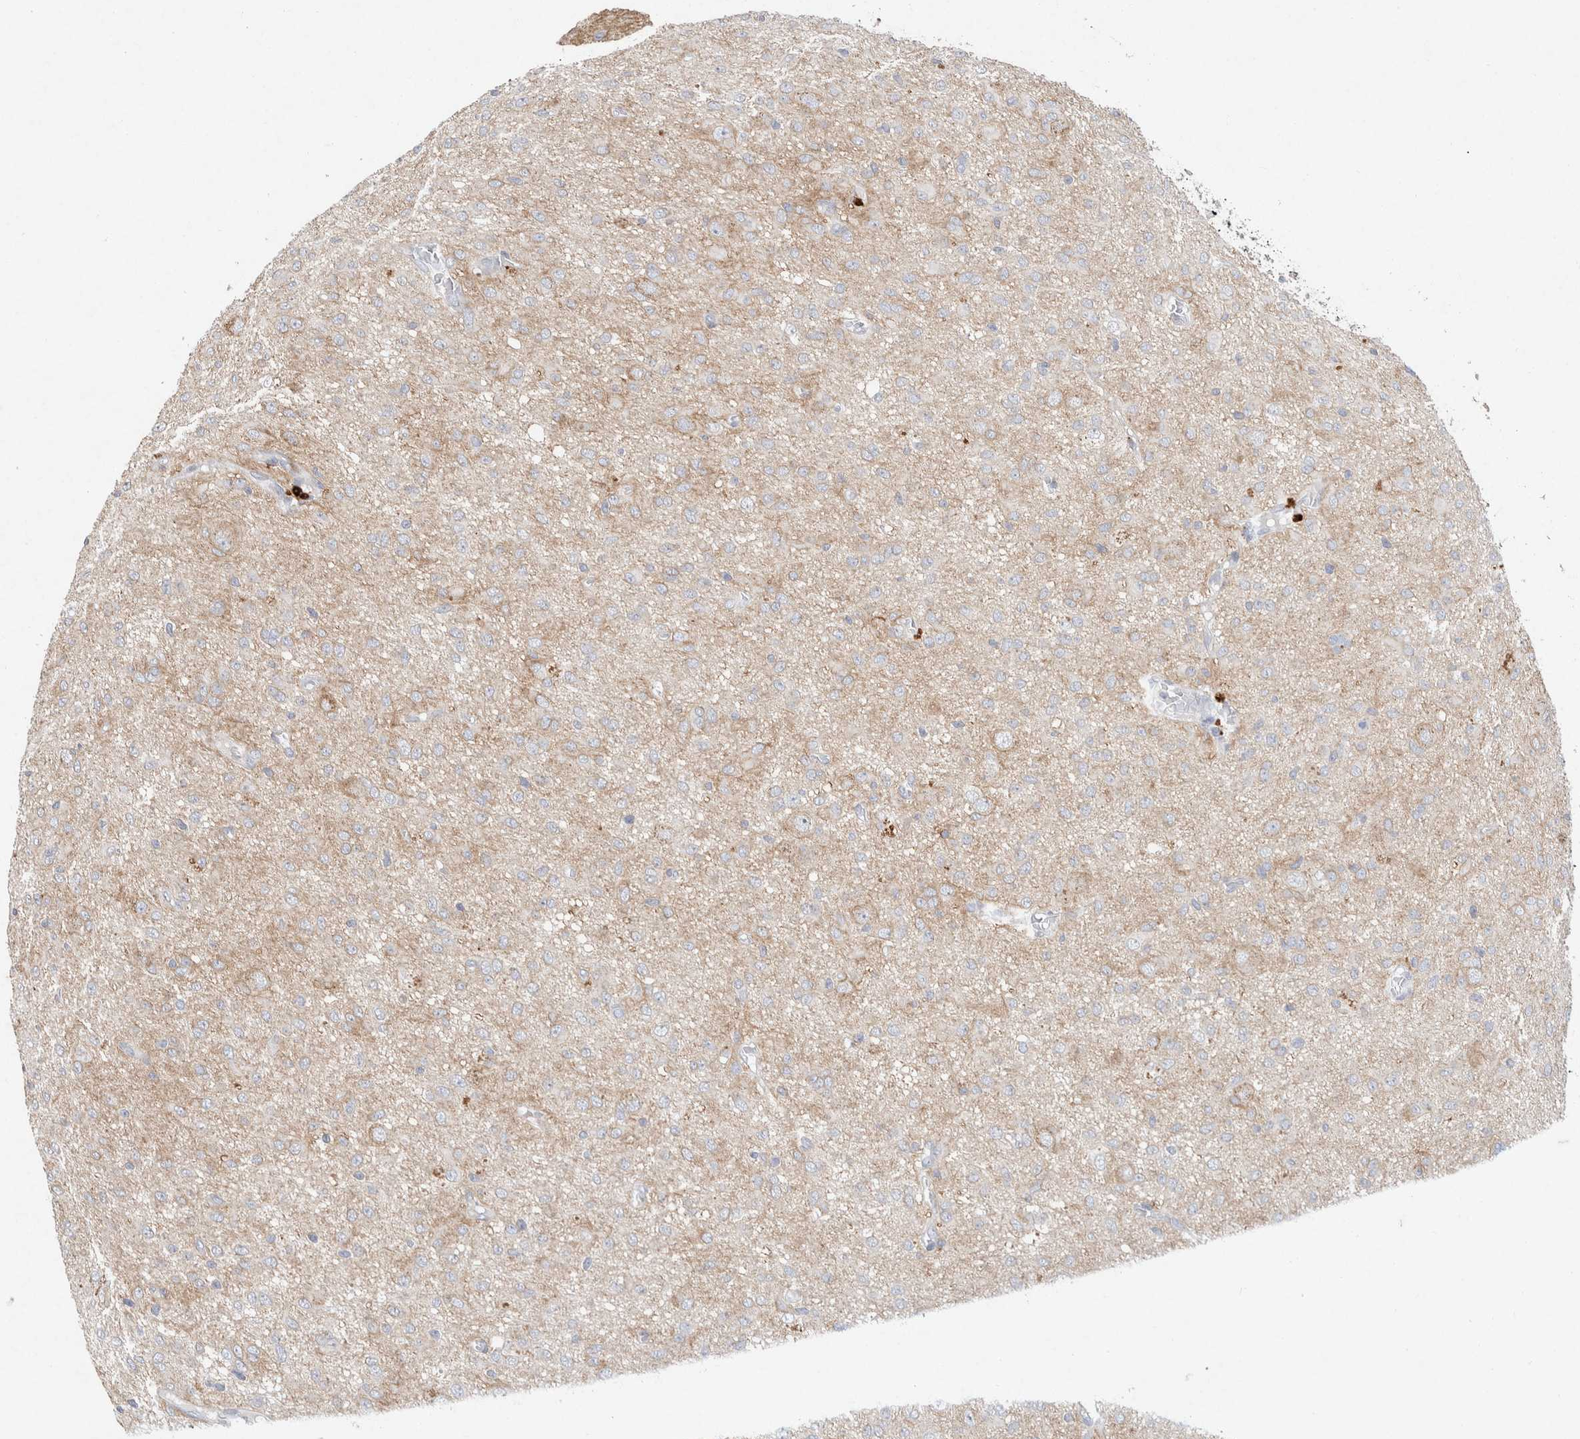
{"staining": {"intensity": "negative", "quantity": "none", "location": "none"}, "tissue": "glioma", "cell_type": "Tumor cells", "image_type": "cancer", "snomed": [{"axis": "morphology", "description": "Glioma, malignant, High grade"}, {"axis": "topography", "description": "Brain"}], "caption": "The micrograph exhibits no staining of tumor cells in malignant glioma (high-grade).", "gene": "CMTM4", "patient": {"sex": "female", "age": 59}}